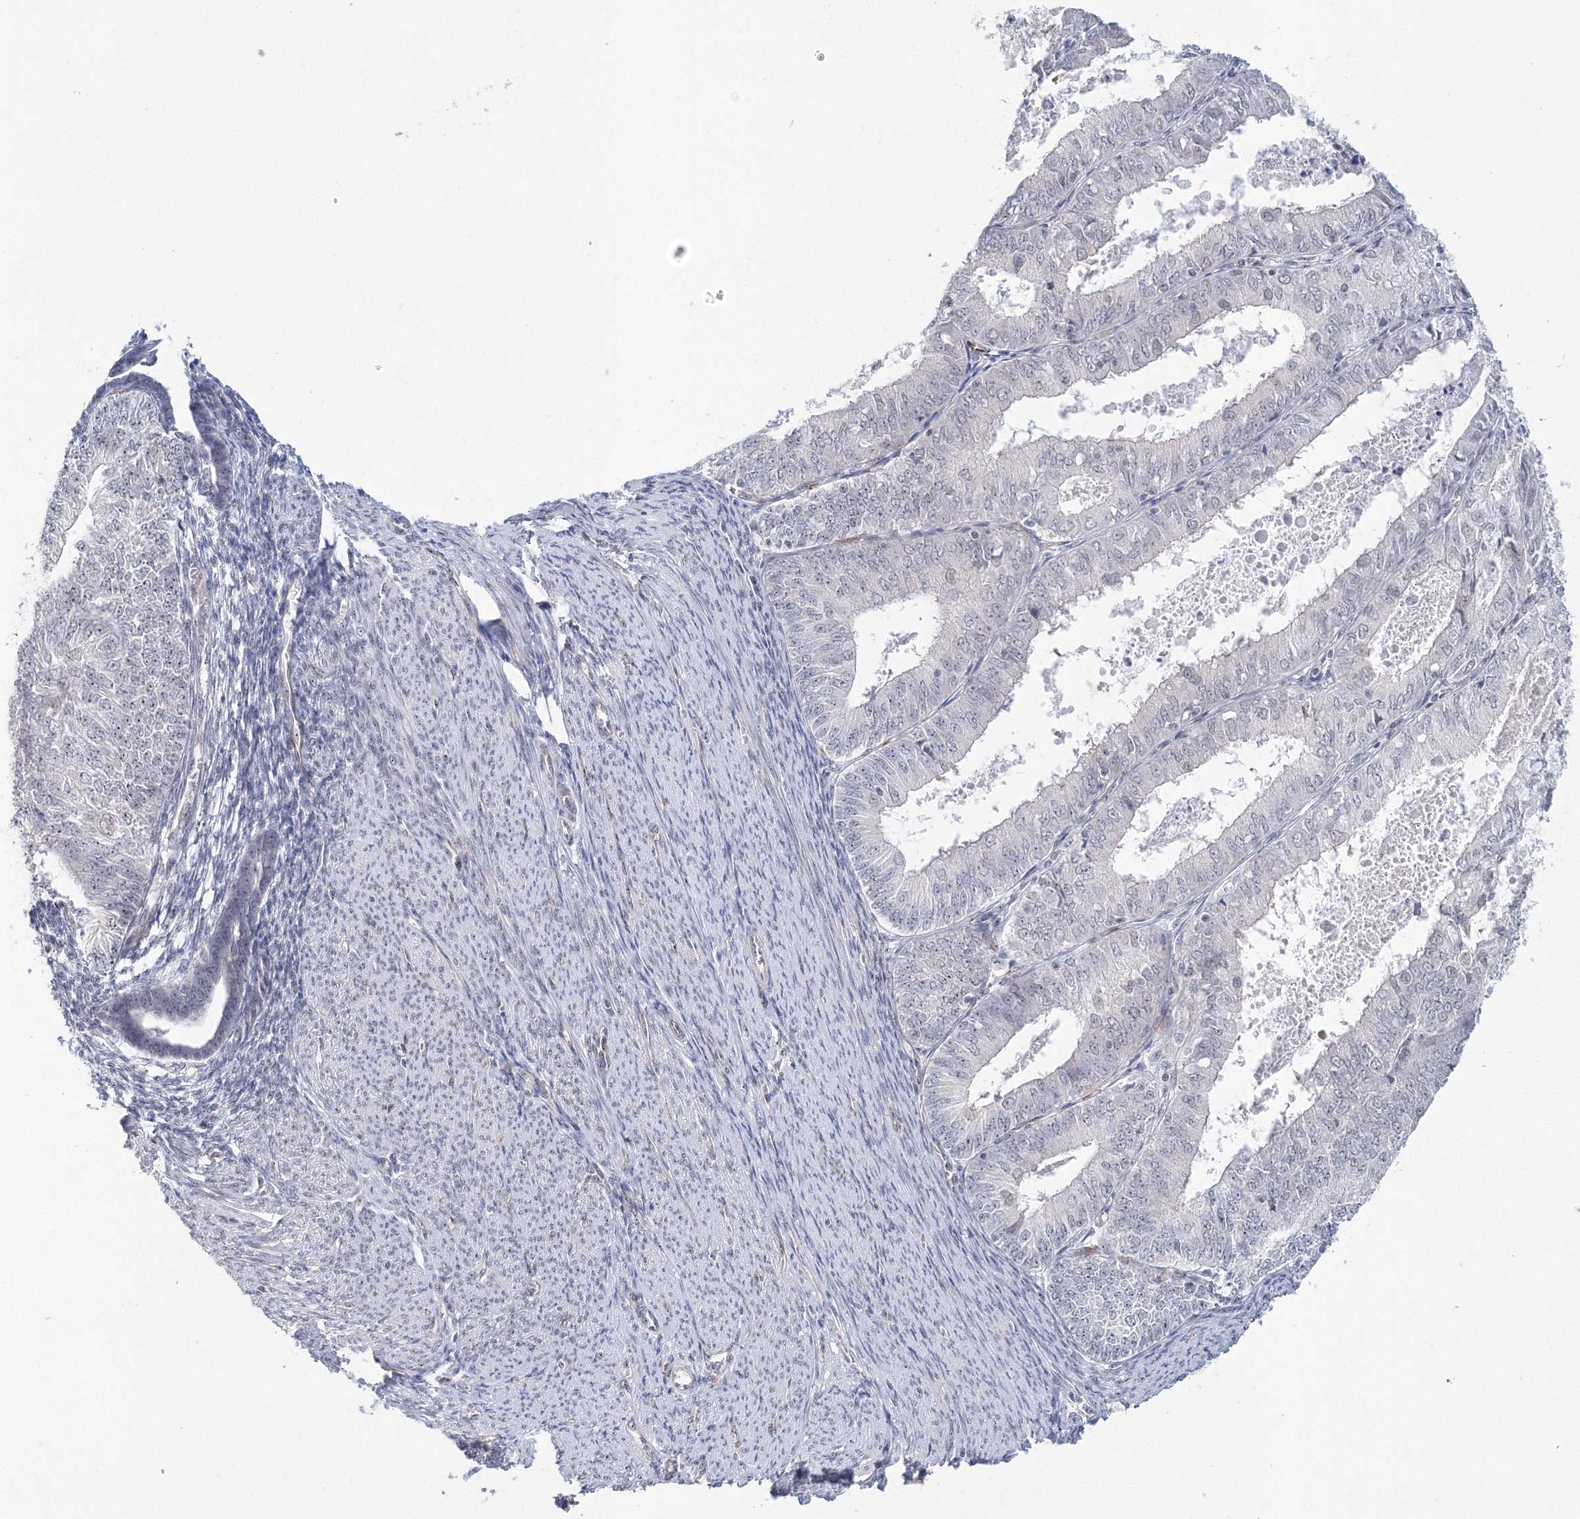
{"staining": {"intensity": "negative", "quantity": "none", "location": "none"}, "tissue": "endometrial cancer", "cell_type": "Tumor cells", "image_type": "cancer", "snomed": [{"axis": "morphology", "description": "Adenocarcinoma, NOS"}, {"axis": "topography", "description": "Endometrium"}], "caption": "High magnification brightfield microscopy of endometrial cancer (adenocarcinoma) stained with DAB (3,3'-diaminobenzidine) (brown) and counterstained with hematoxylin (blue): tumor cells show no significant expression.", "gene": "SIRT7", "patient": {"sex": "female", "age": 57}}